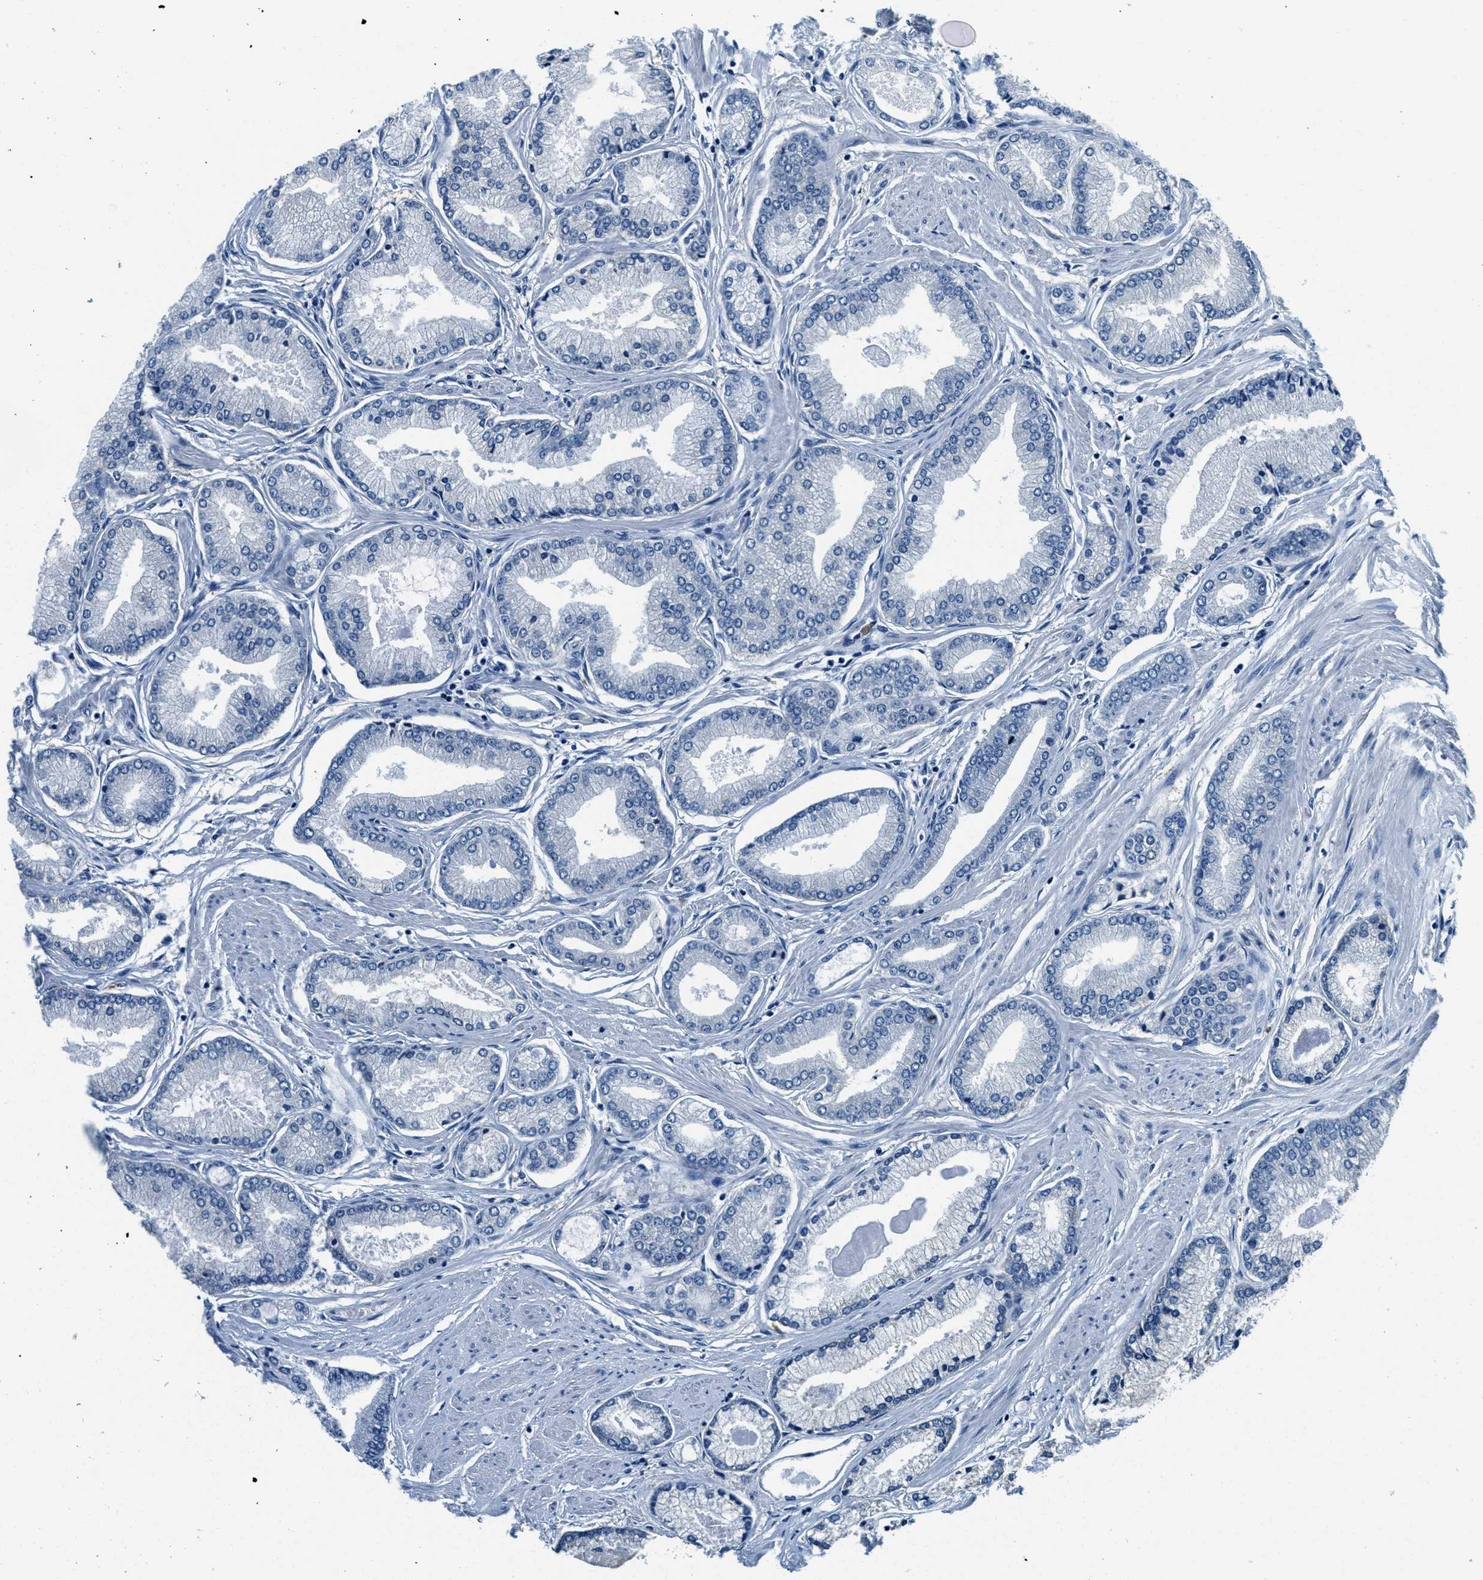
{"staining": {"intensity": "negative", "quantity": "none", "location": "none"}, "tissue": "prostate cancer", "cell_type": "Tumor cells", "image_type": "cancer", "snomed": [{"axis": "morphology", "description": "Adenocarcinoma, High grade"}, {"axis": "topography", "description": "Prostate"}], "caption": "Immunohistochemical staining of prostate cancer demonstrates no significant expression in tumor cells.", "gene": "TWF1", "patient": {"sex": "male", "age": 61}}